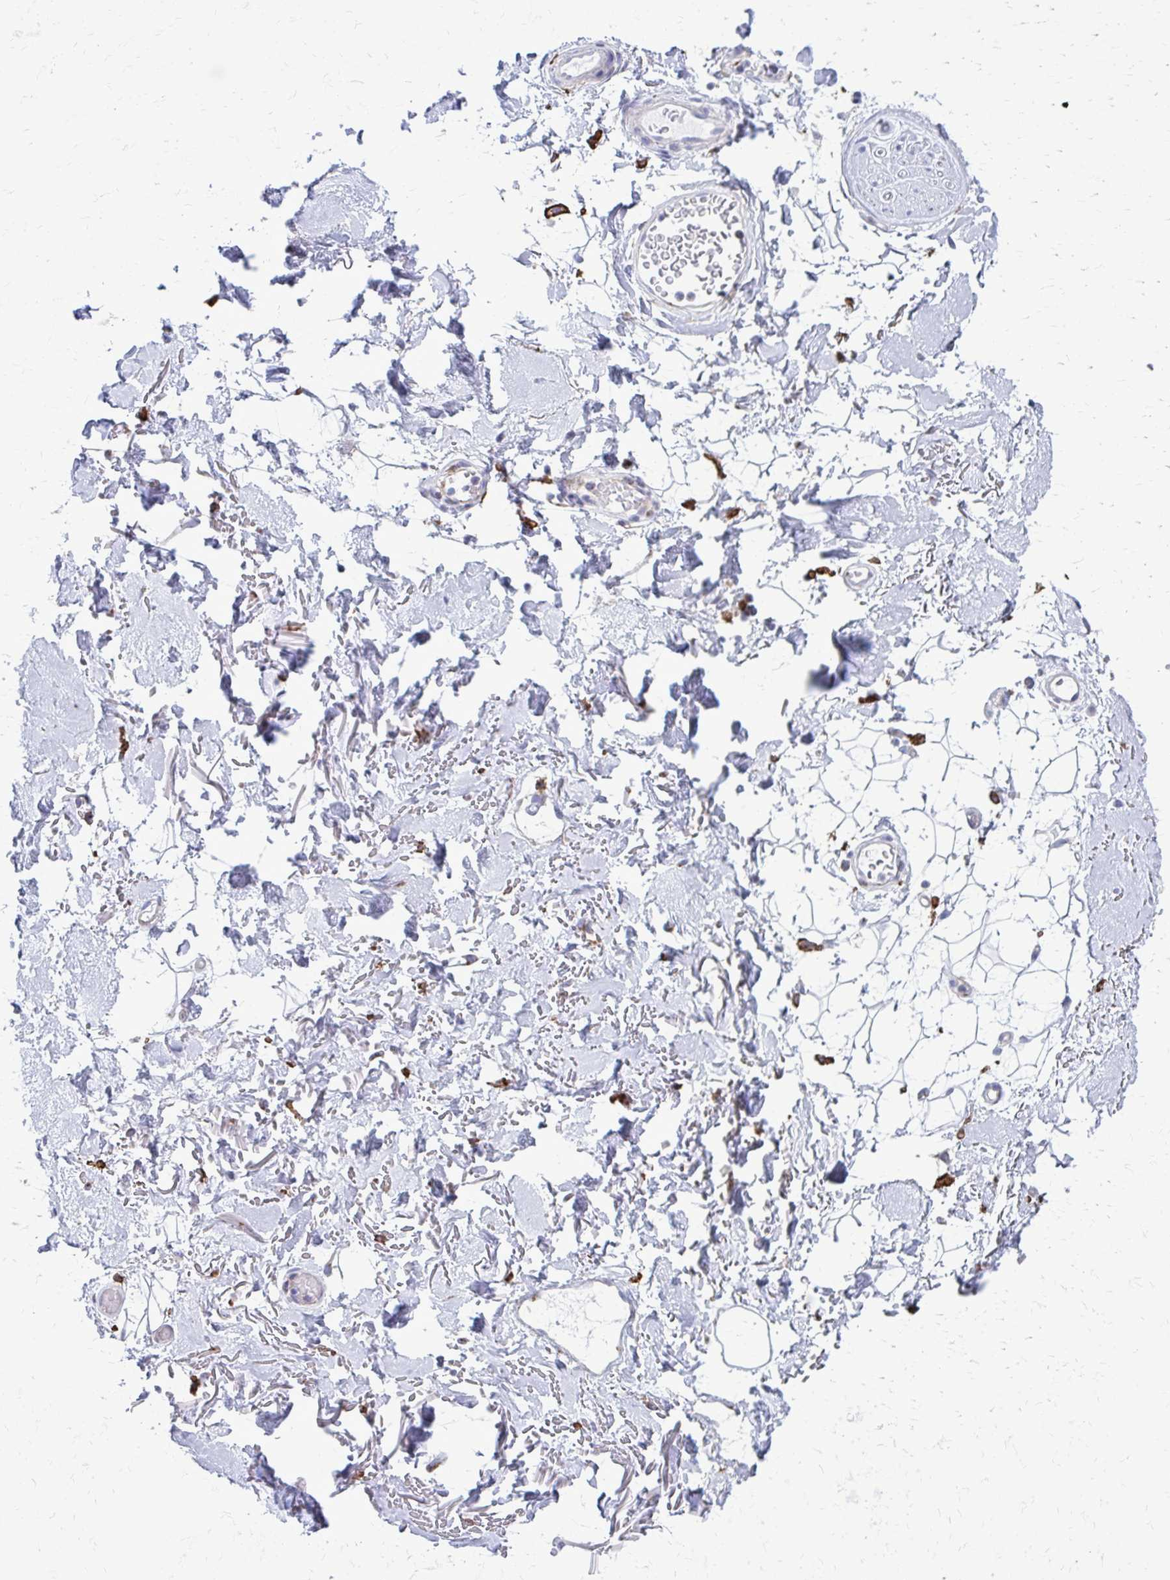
{"staining": {"intensity": "negative", "quantity": "none", "location": "none"}, "tissue": "adipose tissue", "cell_type": "Adipocytes", "image_type": "normal", "snomed": [{"axis": "morphology", "description": "Normal tissue, NOS"}, {"axis": "topography", "description": "Anal"}, {"axis": "topography", "description": "Peripheral nerve tissue"}], "caption": "Immunohistochemical staining of normal adipose tissue demonstrates no significant staining in adipocytes.", "gene": "CLTA", "patient": {"sex": "male", "age": 78}}